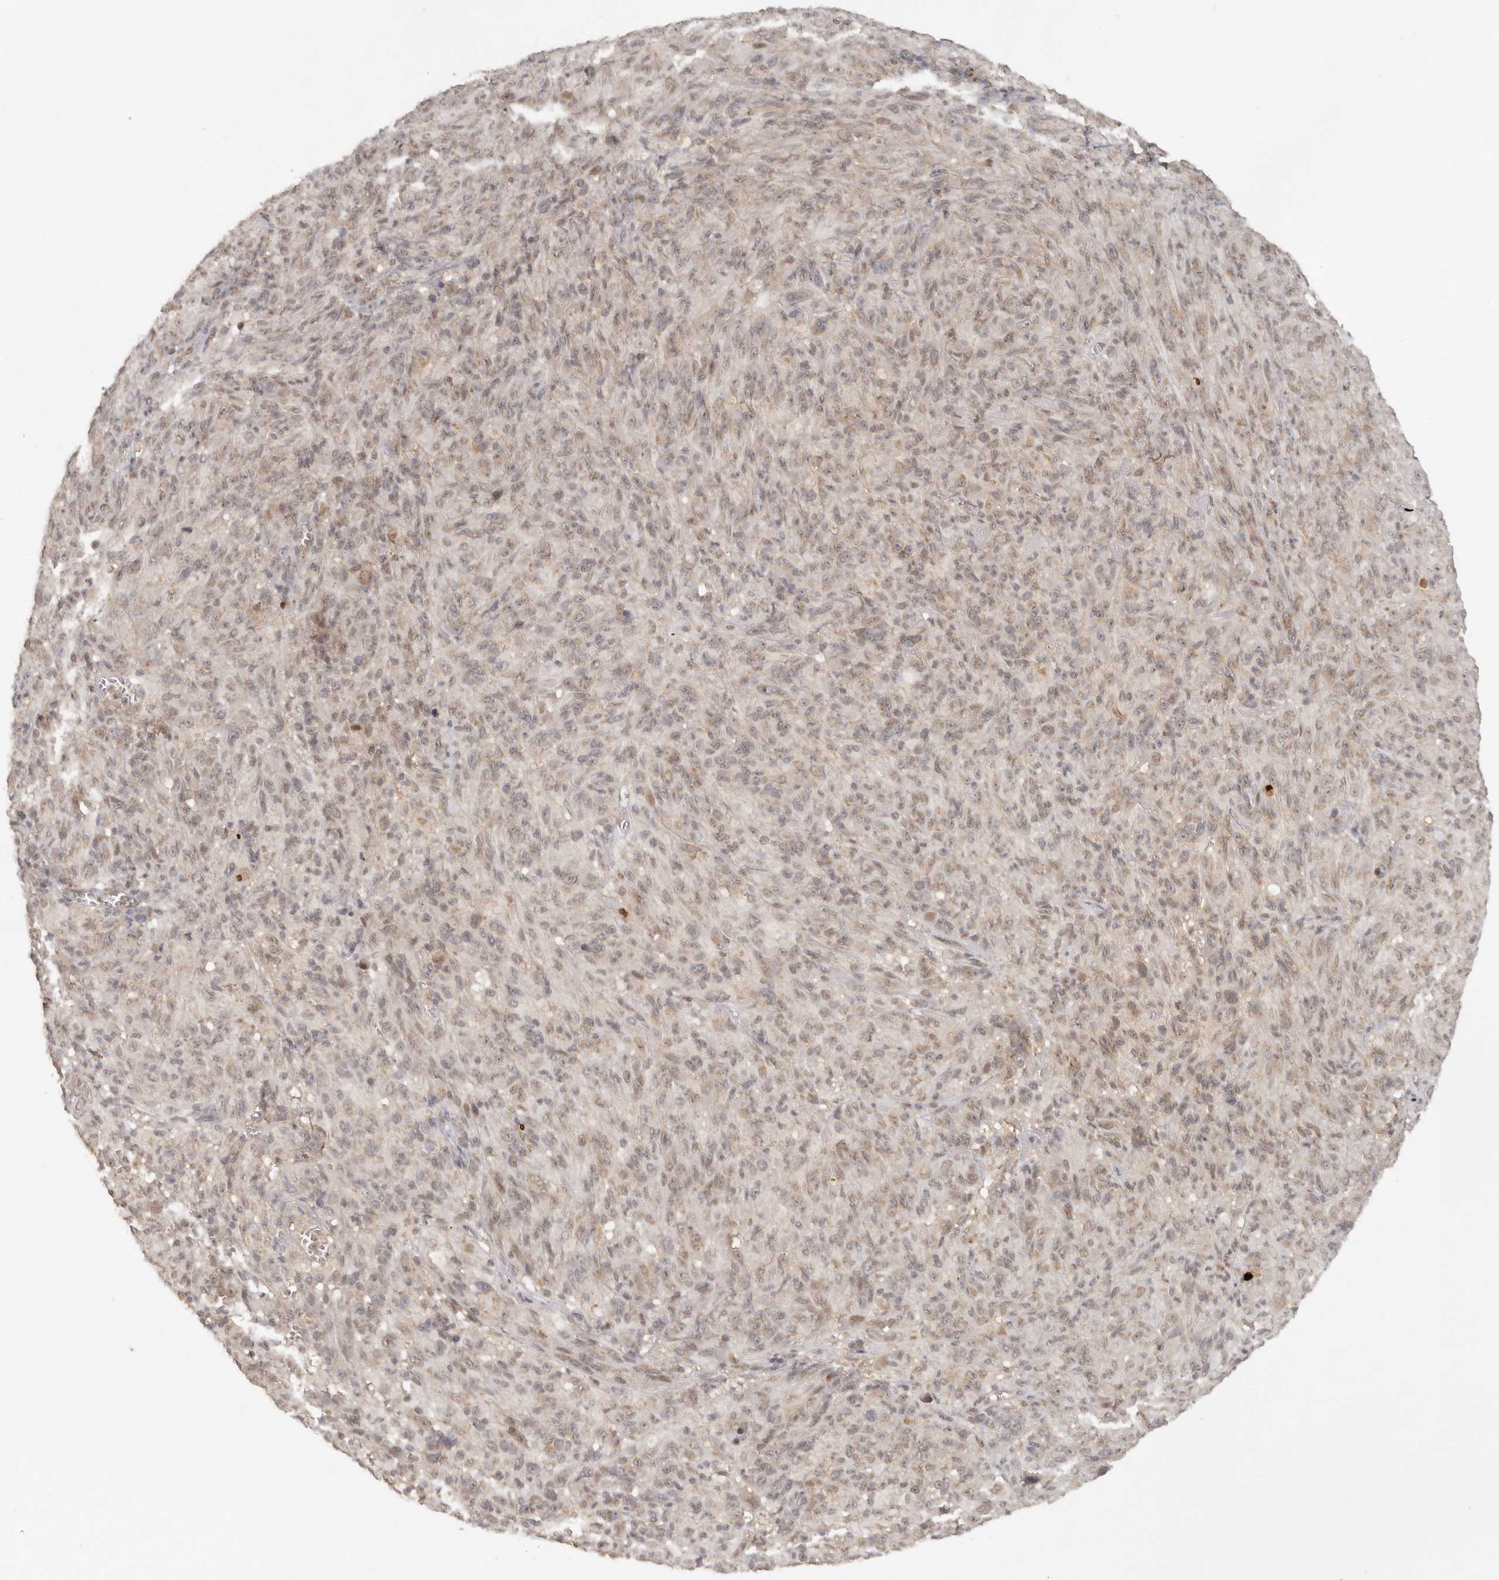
{"staining": {"intensity": "weak", "quantity": ">75%", "location": "cytoplasmic/membranous"}, "tissue": "melanoma", "cell_type": "Tumor cells", "image_type": "cancer", "snomed": [{"axis": "morphology", "description": "Malignant melanoma, NOS"}, {"axis": "topography", "description": "Skin of head"}], "caption": "Immunohistochemistry (DAB (3,3'-diaminobenzidine)) staining of human melanoma shows weak cytoplasmic/membranous protein expression in approximately >75% of tumor cells.", "gene": "LRRC75A", "patient": {"sex": "male", "age": 96}}